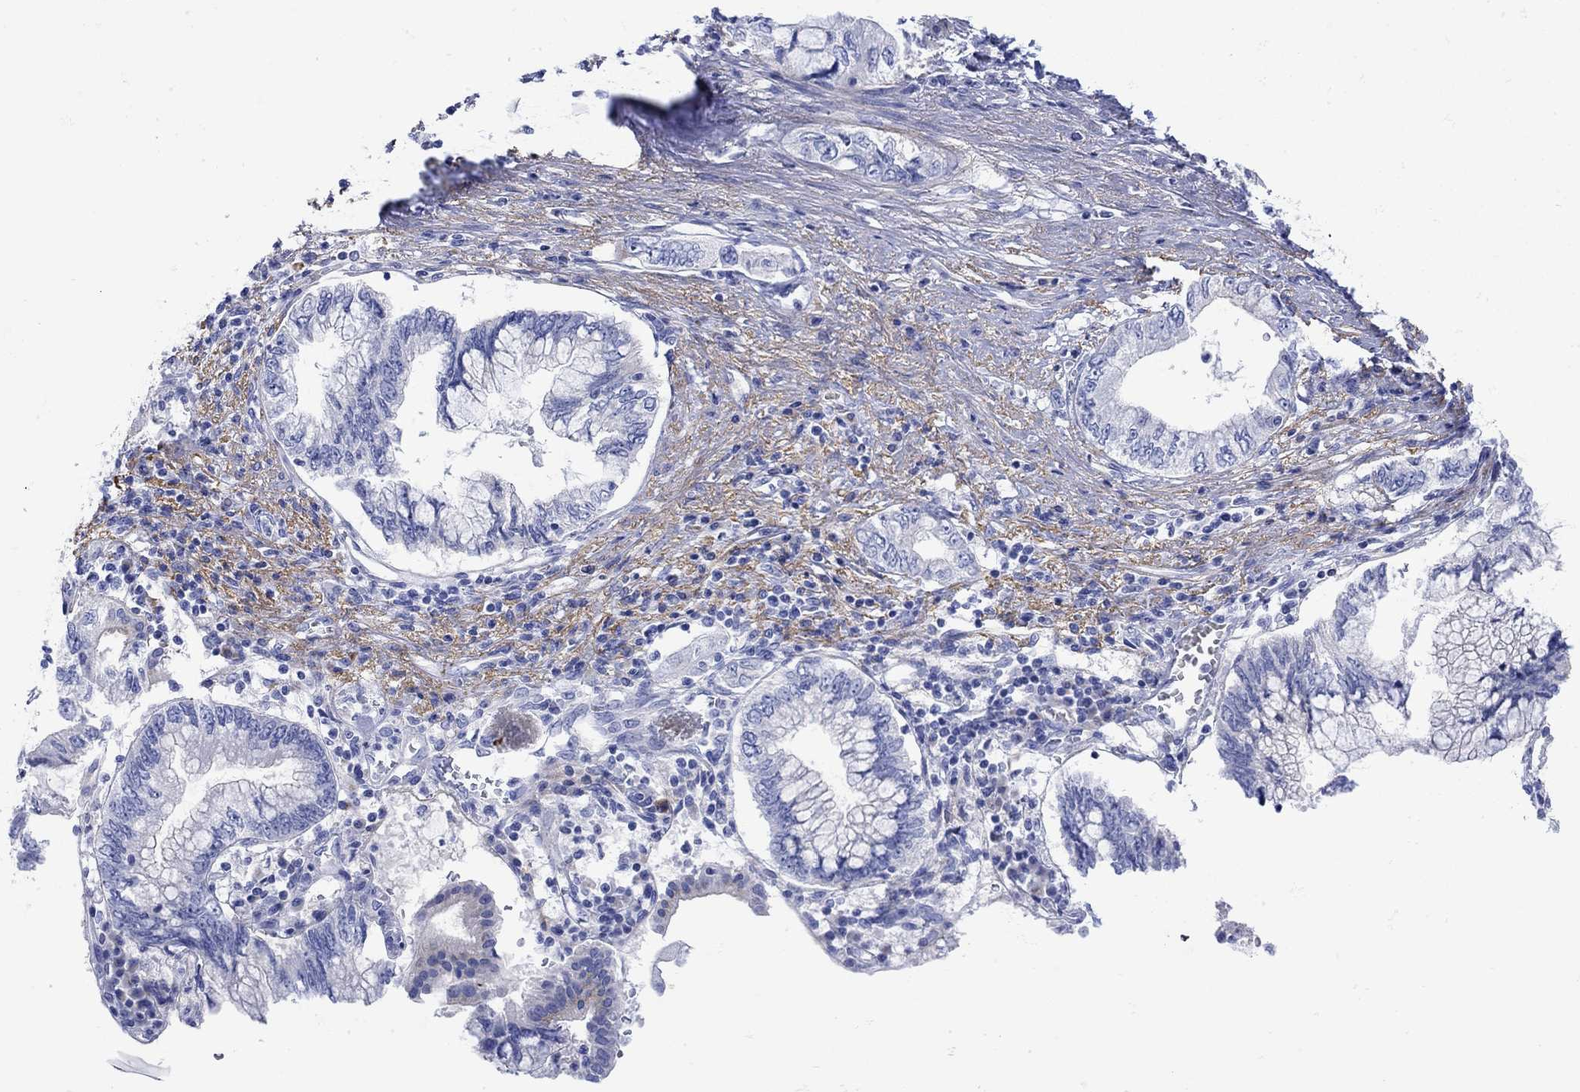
{"staining": {"intensity": "negative", "quantity": "none", "location": "none"}, "tissue": "pancreatic cancer", "cell_type": "Tumor cells", "image_type": "cancer", "snomed": [{"axis": "morphology", "description": "Adenocarcinoma, NOS"}, {"axis": "topography", "description": "Pancreas"}], "caption": "IHC photomicrograph of neoplastic tissue: human pancreatic adenocarcinoma stained with DAB demonstrates no significant protein expression in tumor cells. (DAB (3,3'-diaminobenzidine) immunohistochemistry with hematoxylin counter stain).", "gene": "ANKMY1", "patient": {"sex": "female", "age": 73}}